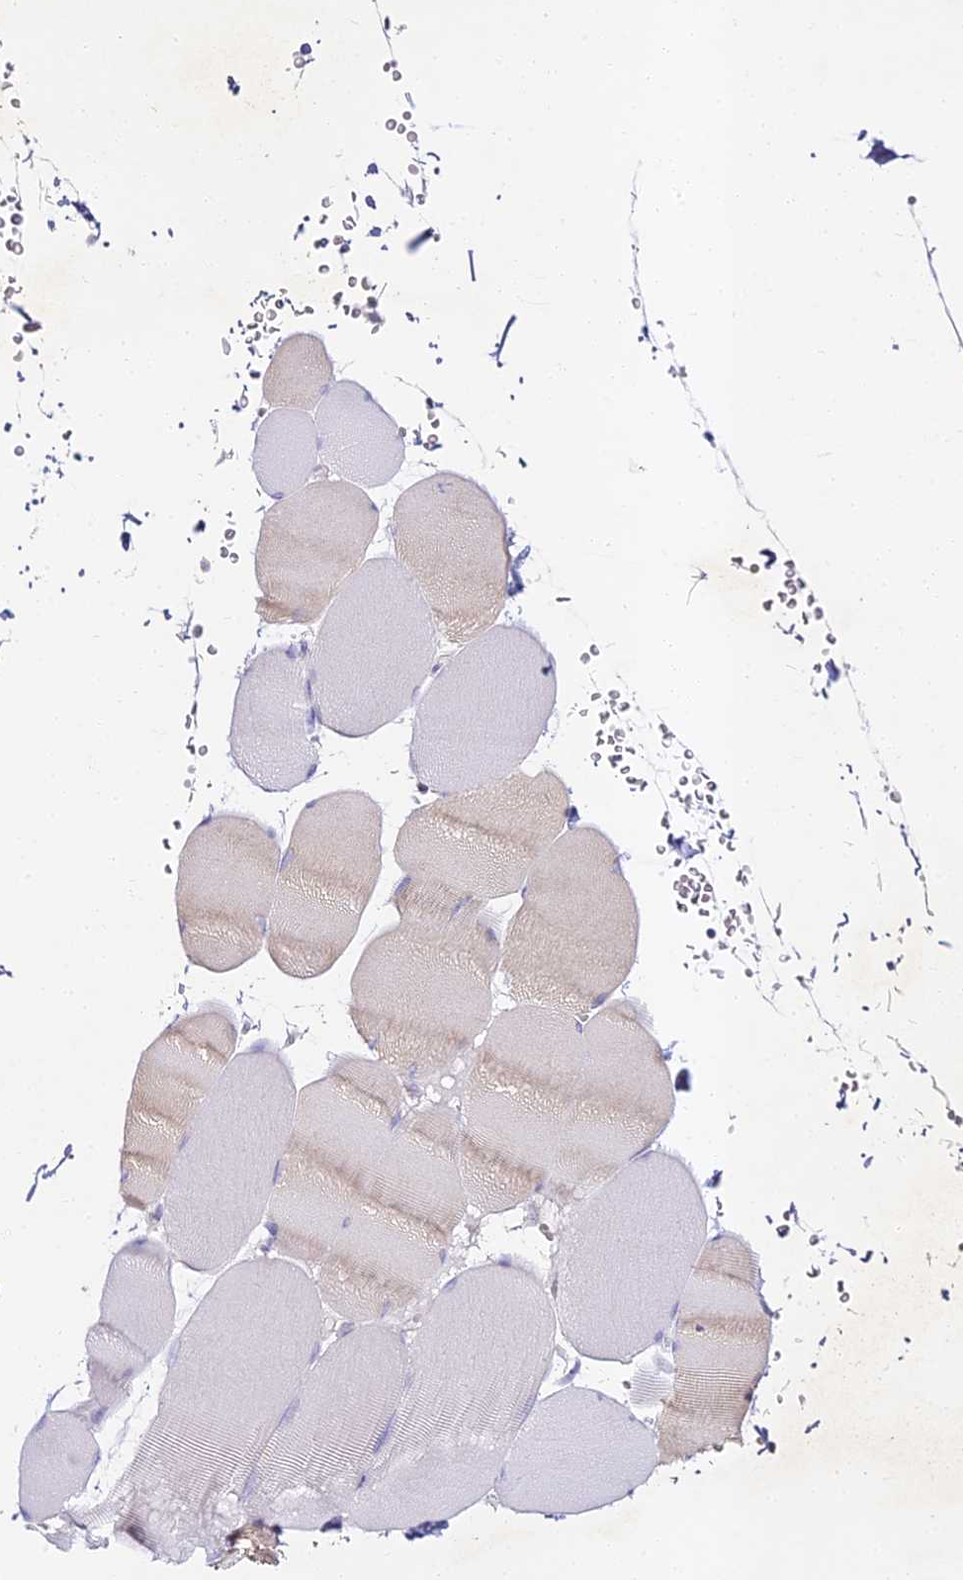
{"staining": {"intensity": "weak", "quantity": "<25%", "location": "cytoplasmic/membranous"}, "tissue": "skeletal muscle", "cell_type": "Myocytes", "image_type": "normal", "snomed": [{"axis": "morphology", "description": "Normal tissue, NOS"}, {"axis": "topography", "description": "Skeletal muscle"}, {"axis": "topography", "description": "Head-Neck"}], "caption": "This histopathology image is of normal skeletal muscle stained with IHC to label a protein in brown with the nuclei are counter-stained blue. There is no expression in myocytes.", "gene": "ALPG", "patient": {"sex": "male", "age": 66}}